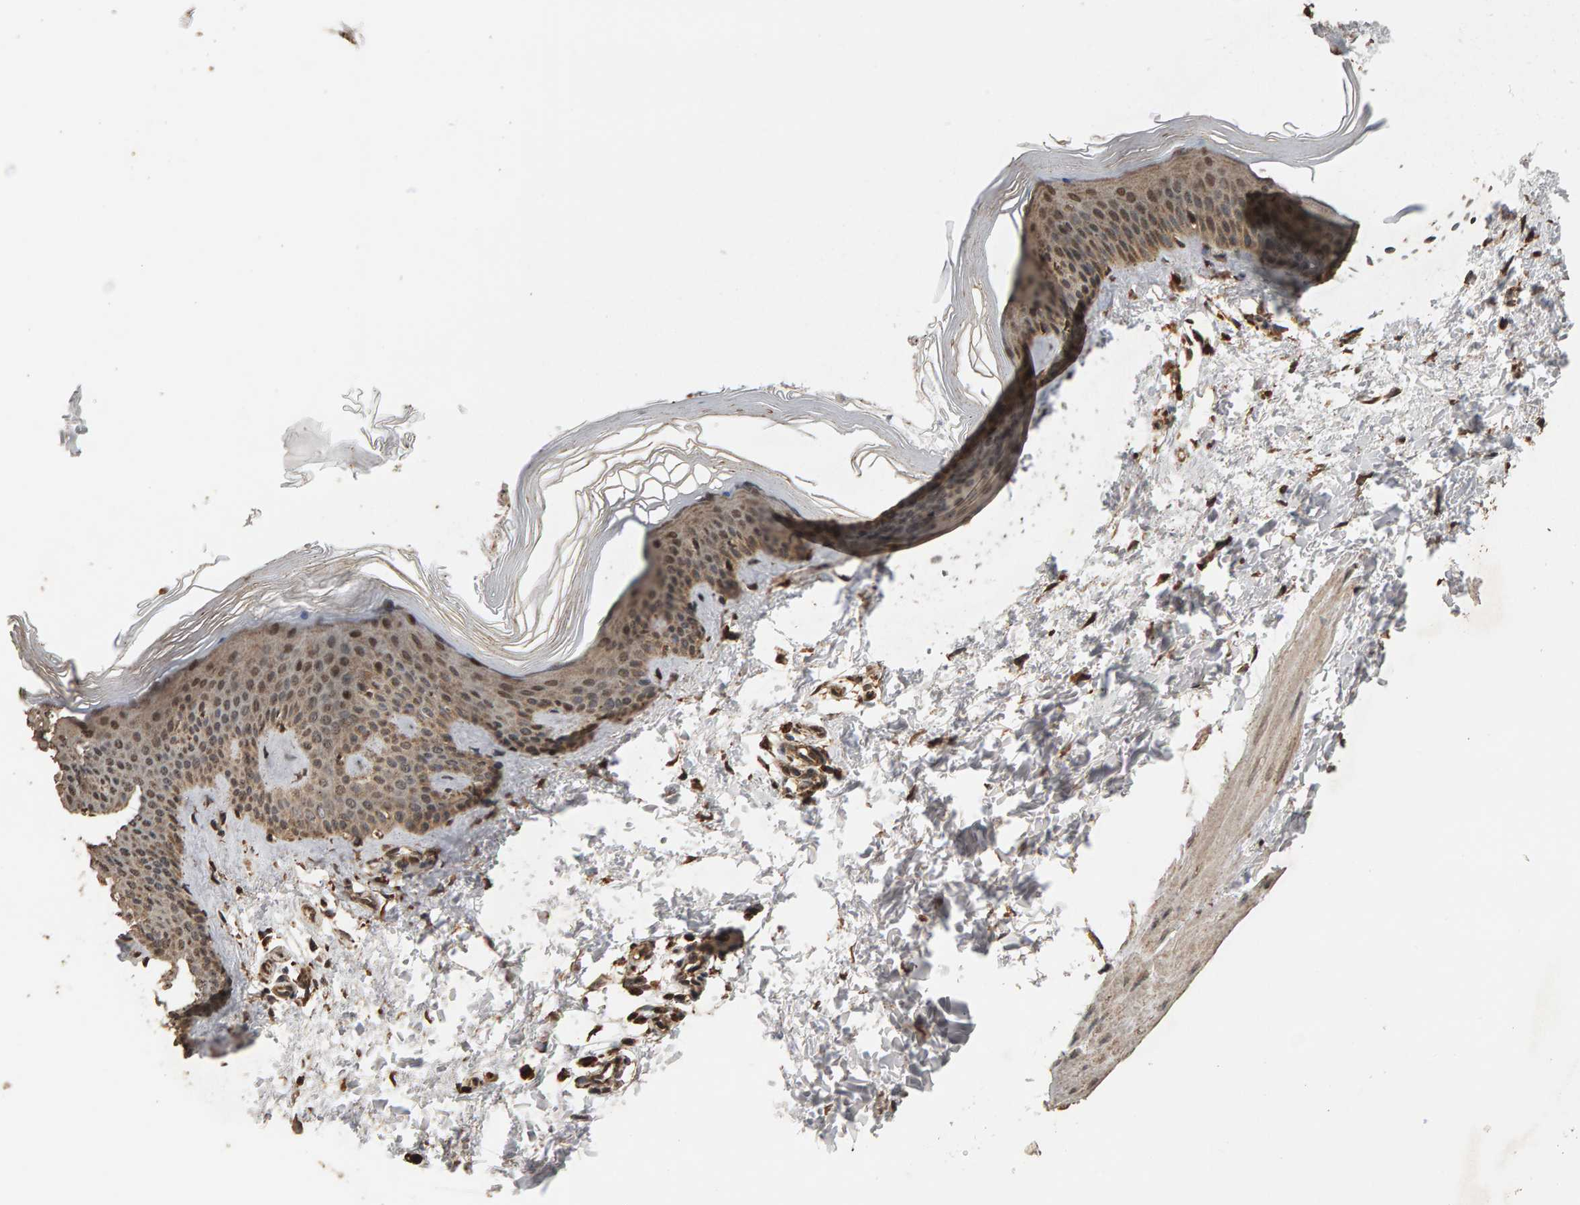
{"staining": {"intensity": "moderate", "quantity": ">75%", "location": "cytoplasmic/membranous"}, "tissue": "skin", "cell_type": "Fibroblasts", "image_type": "normal", "snomed": [{"axis": "morphology", "description": "Normal tissue, NOS"}, {"axis": "topography", "description": "Skin"}], "caption": "This image displays benign skin stained with immunohistochemistry to label a protein in brown. The cytoplasmic/membranous of fibroblasts show moderate positivity for the protein. Nuclei are counter-stained blue.", "gene": "GSTK1", "patient": {"sex": "female", "age": 27}}